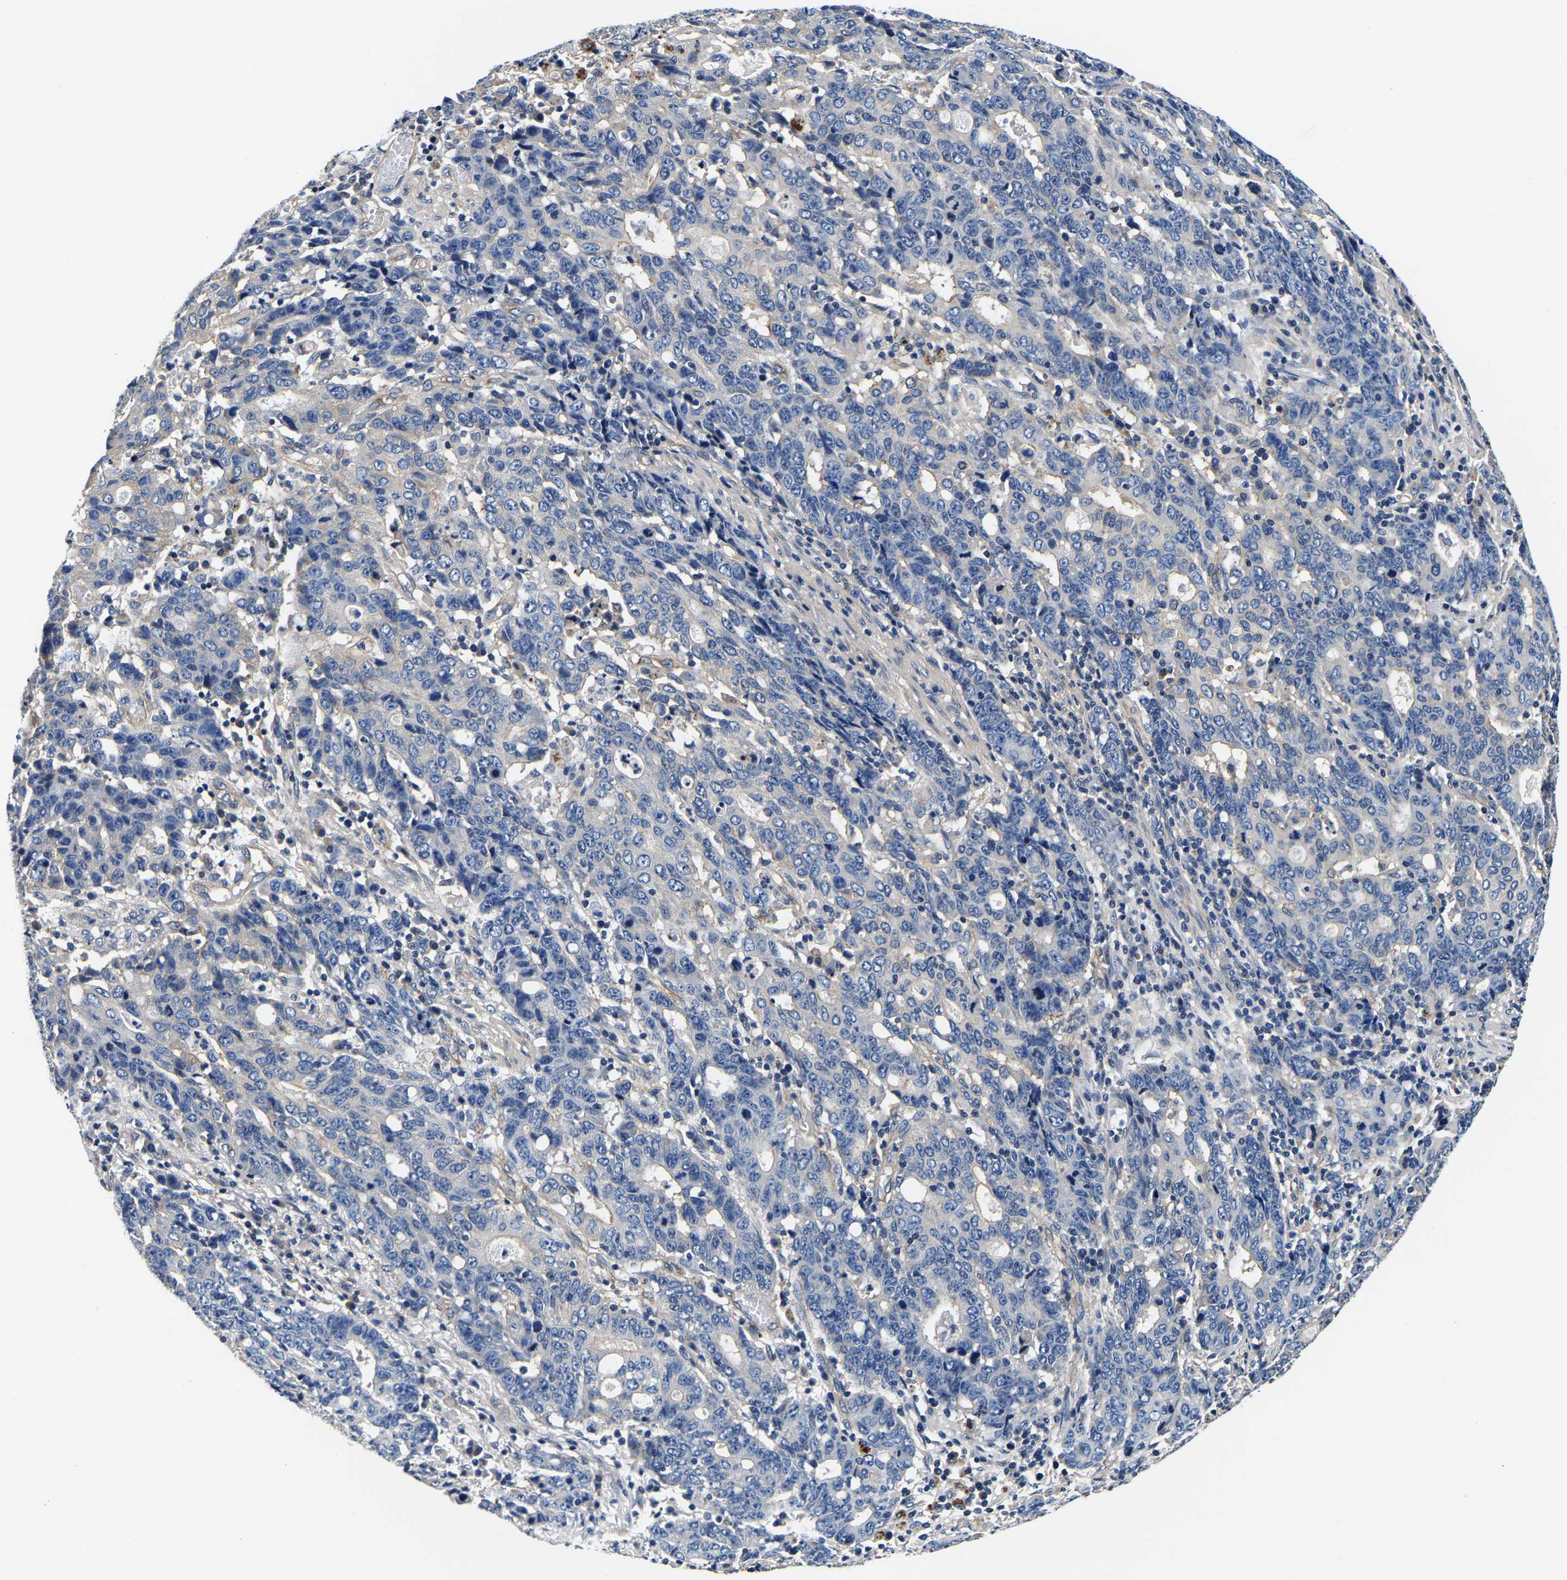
{"staining": {"intensity": "negative", "quantity": "none", "location": "none"}, "tissue": "stomach cancer", "cell_type": "Tumor cells", "image_type": "cancer", "snomed": [{"axis": "morphology", "description": "Adenocarcinoma, NOS"}, {"axis": "topography", "description": "Stomach, upper"}], "caption": "IHC histopathology image of stomach cancer stained for a protein (brown), which reveals no positivity in tumor cells. (DAB (3,3'-diaminobenzidine) IHC visualized using brightfield microscopy, high magnification).", "gene": "SH3GLB1", "patient": {"sex": "male", "age": 69}}